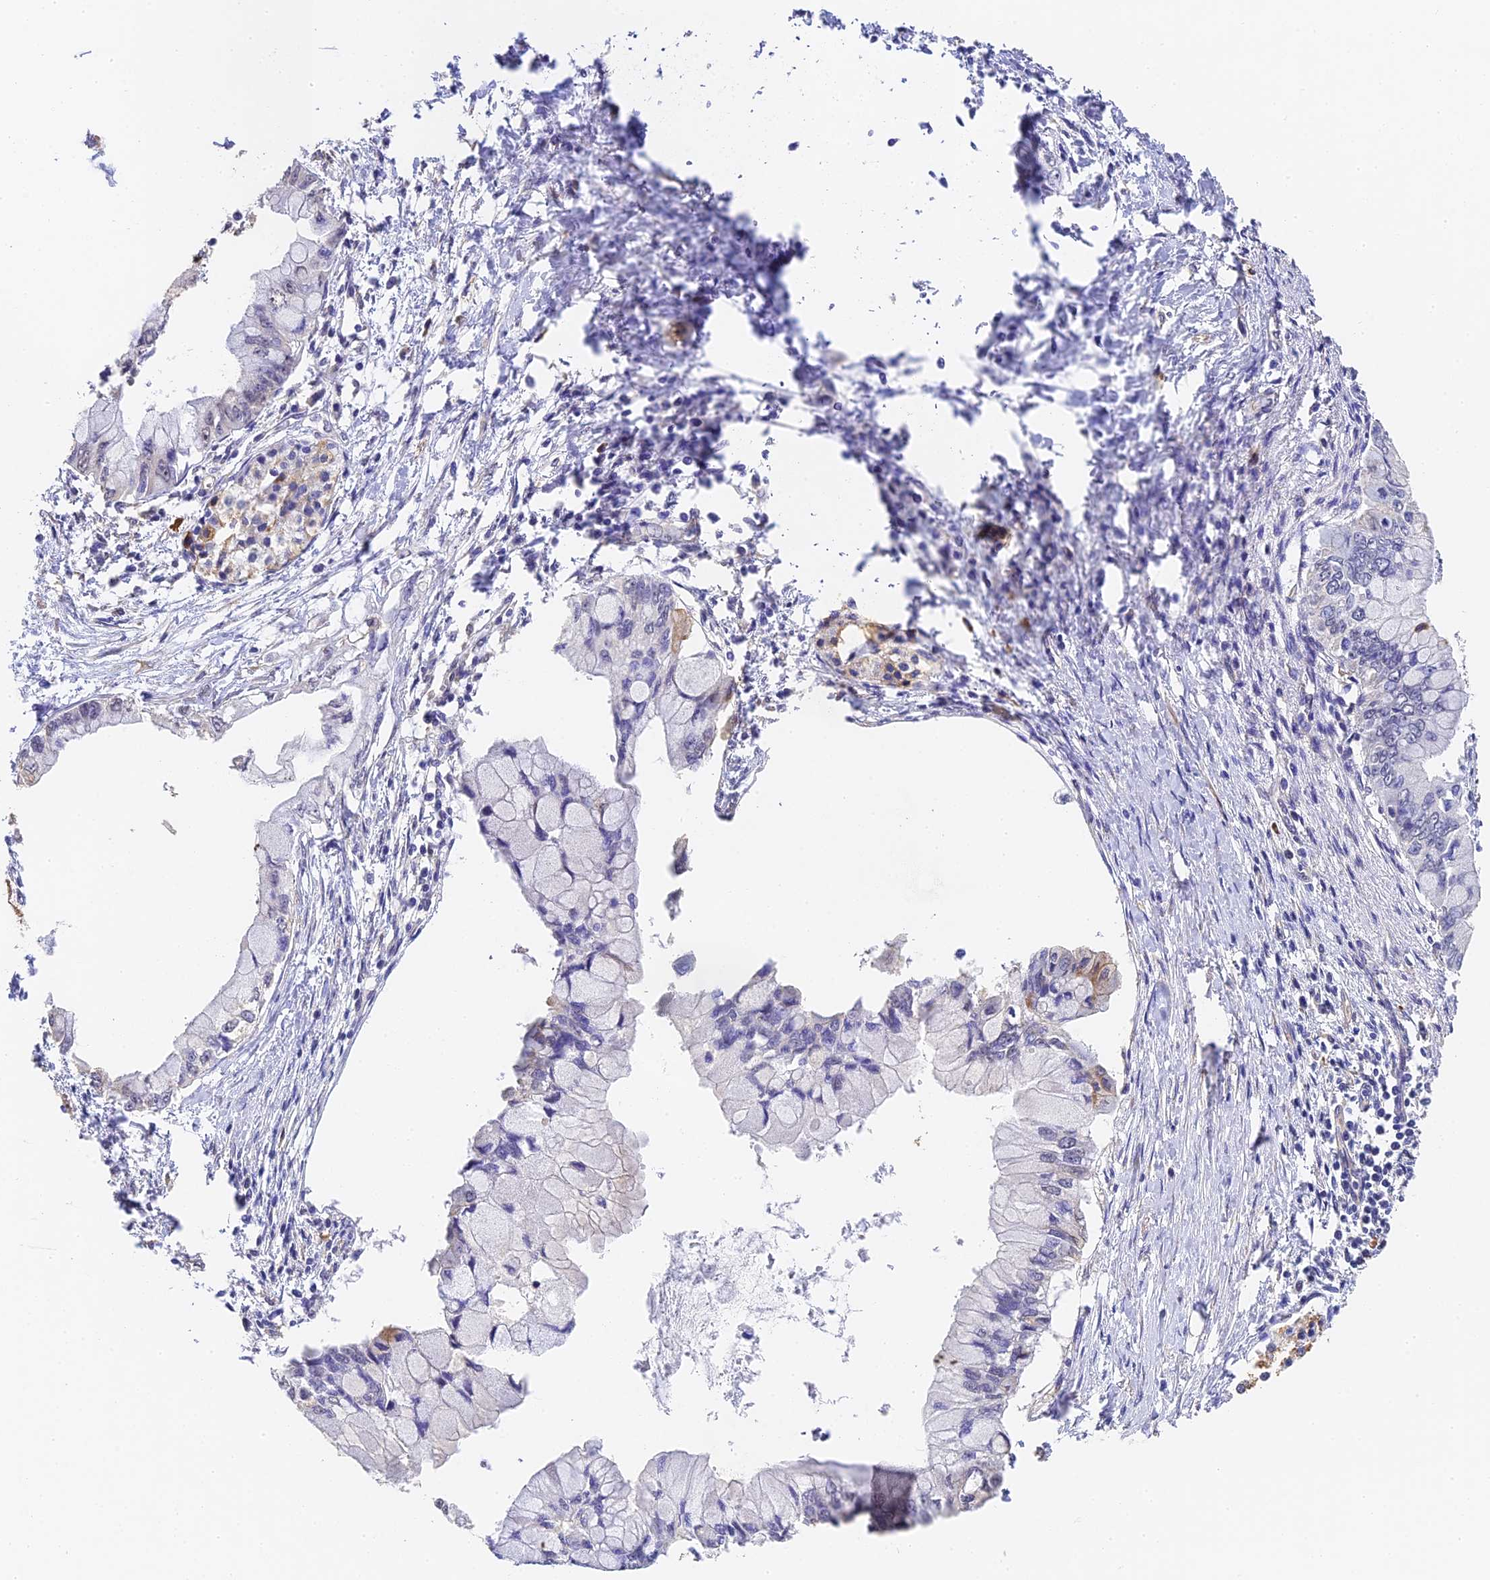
{"staining": {"intensity": "negative", "quantity": "none", "location": "none"}, "tissue": "pancreatic cancer", "cell_type": "Tumor cells", "image_type": "cancer", "snomed": [{"axis": "morphology", "description": "Adenocarcinoma, NOS"}, {"axis": "topography", "description": "Pancreas"}], "caption": "Pancreatic cancer (adenocarcinoma) stained for a protein using IHC shows no expression tumor cells.", "gene": "SLC11A1", "patient": {"sex": "male", "age": 48}}